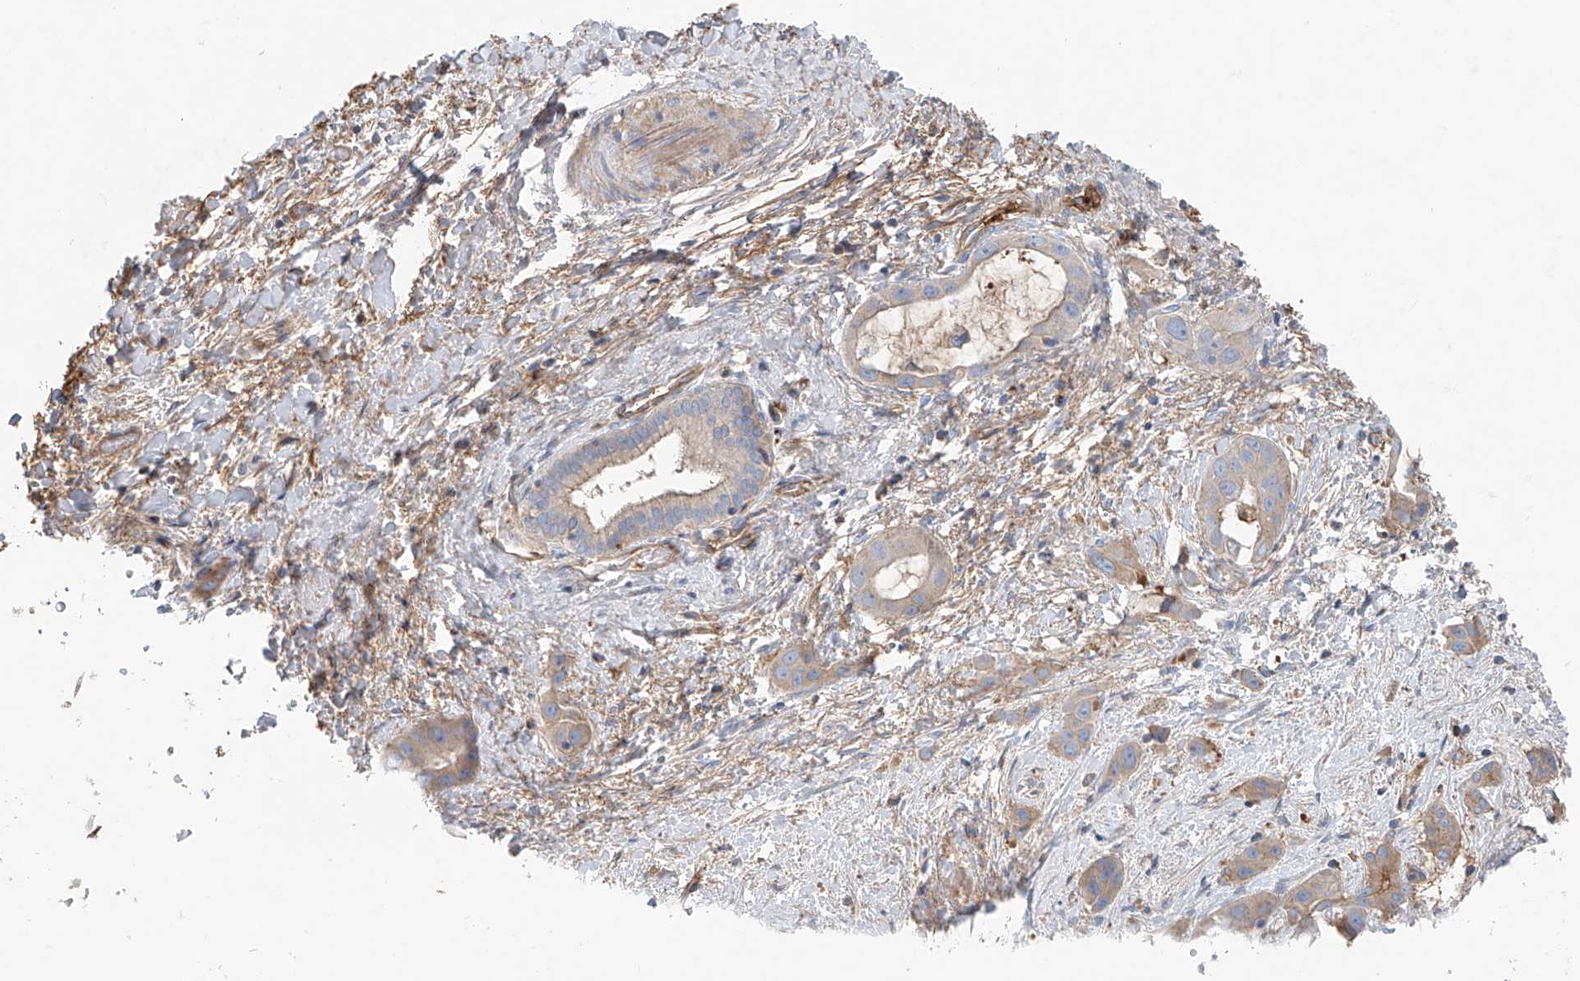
{"staining": {"intensity": "weak", "quantity": "25%-75%", "location": "cytoplasmic/membranous"}, "tissue": "liver cancer", "cell_type": "Tumor cells", "image_type": "cancer", "snomed": [{"axis": "morphology", "description": "Cholangiocarcinoma"}, {"axis": "topography", "description": "Liver"}], "caption": "An image showing weak cytoplasmic/membranous positivity in approximately 25%-75% of tumor cells in cholangiocarcinoma (liver), as visualized by brown immunohistochemical staining.", "gene": "FRYL", "patient": {"sex": "female", "age": 52}}